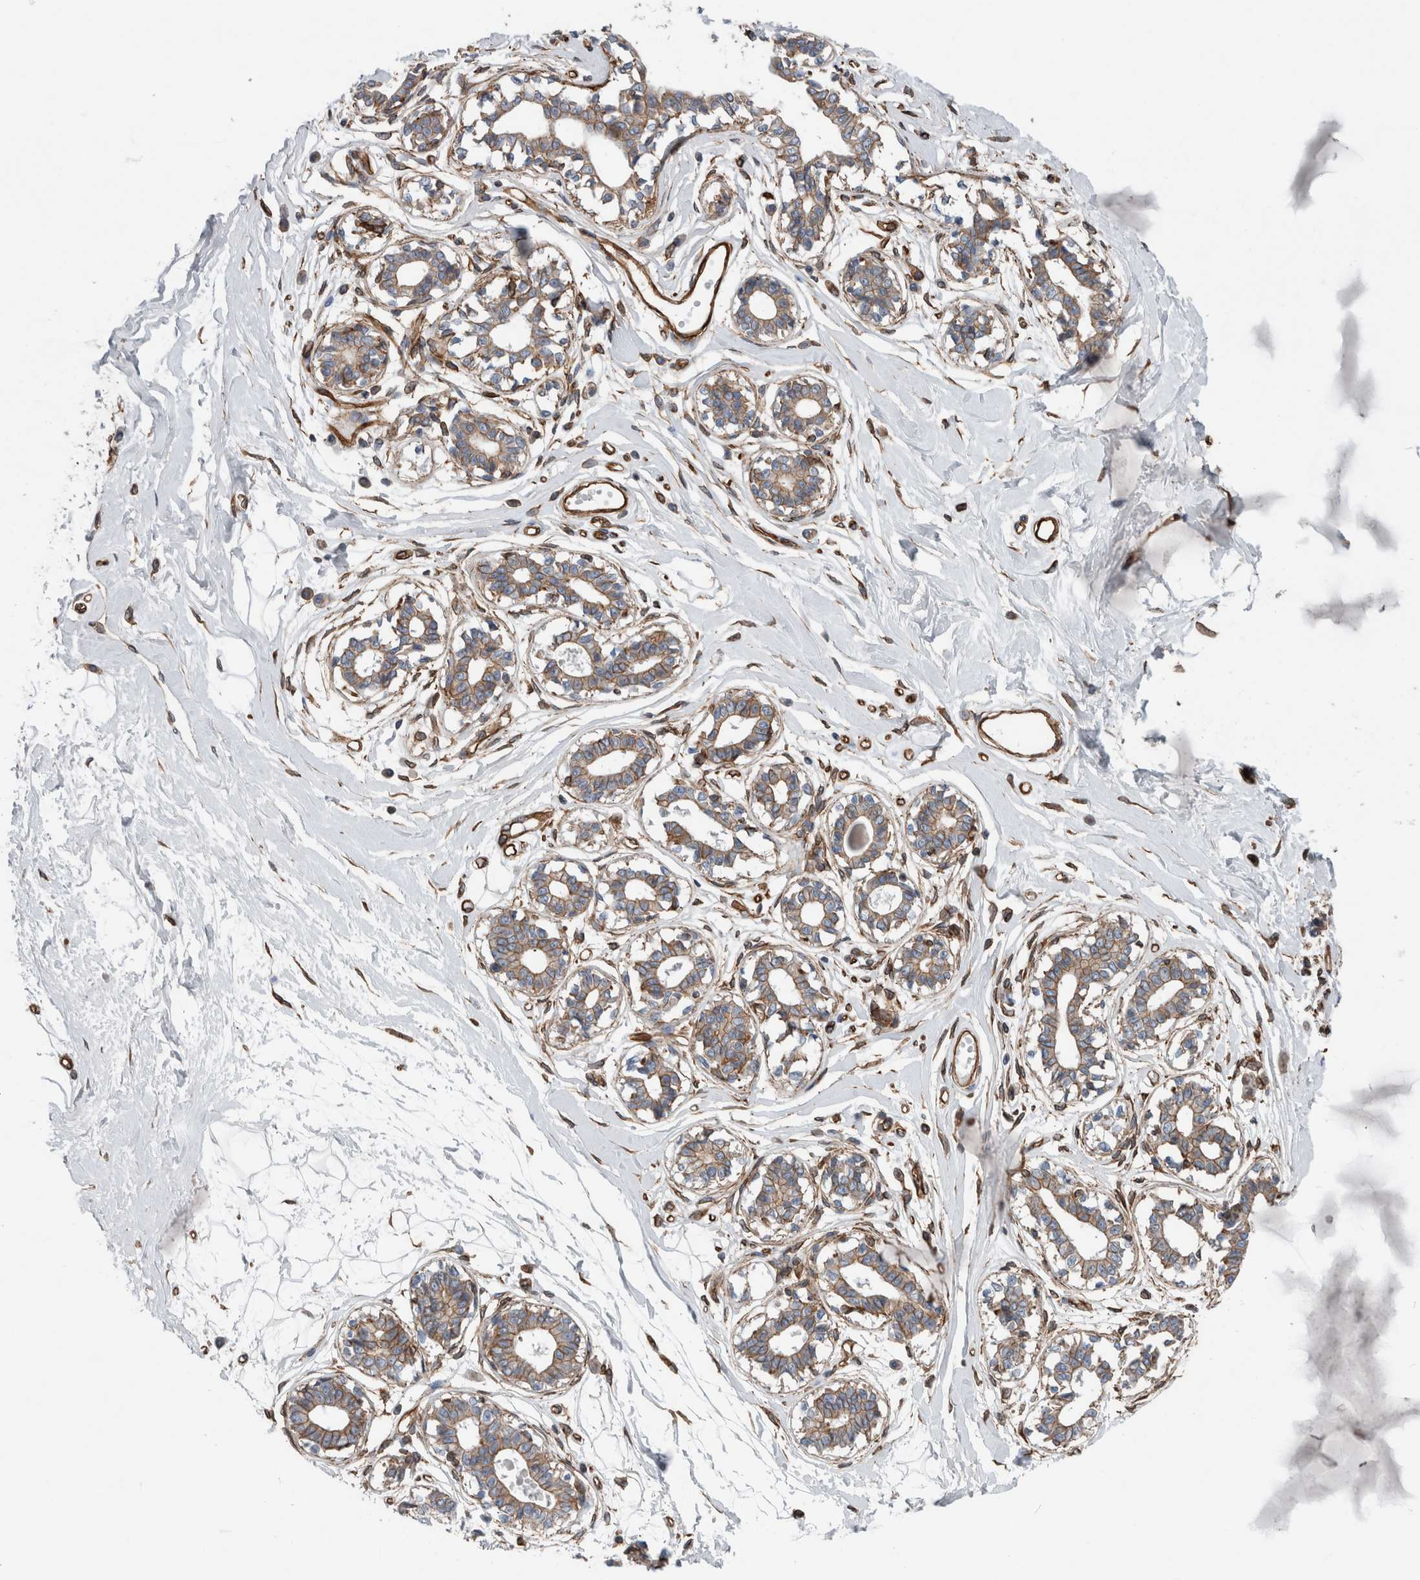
{"staining": {"intensity": "moderate", "quantity": ">75%", "location": "cytoplasmic/membranous"}, "tissue": "breast", "cell_type": "Adipocytes", "image_type": "normal", "snomed": [{"axis": "morphology", "description": "Normal tissue, NOS"}, {"axis": "topography", "description": "Breast"}], "caption": "A photomicrograph of human breast stained for a protein exhibits moderate cytoplasmic/membranous brown staining in adipocytes. The protein of interest is shown in brown color, while the nuclei are stained blue.", "gene": "PLEC", "patient": {"sex": "female", "age": 45}}